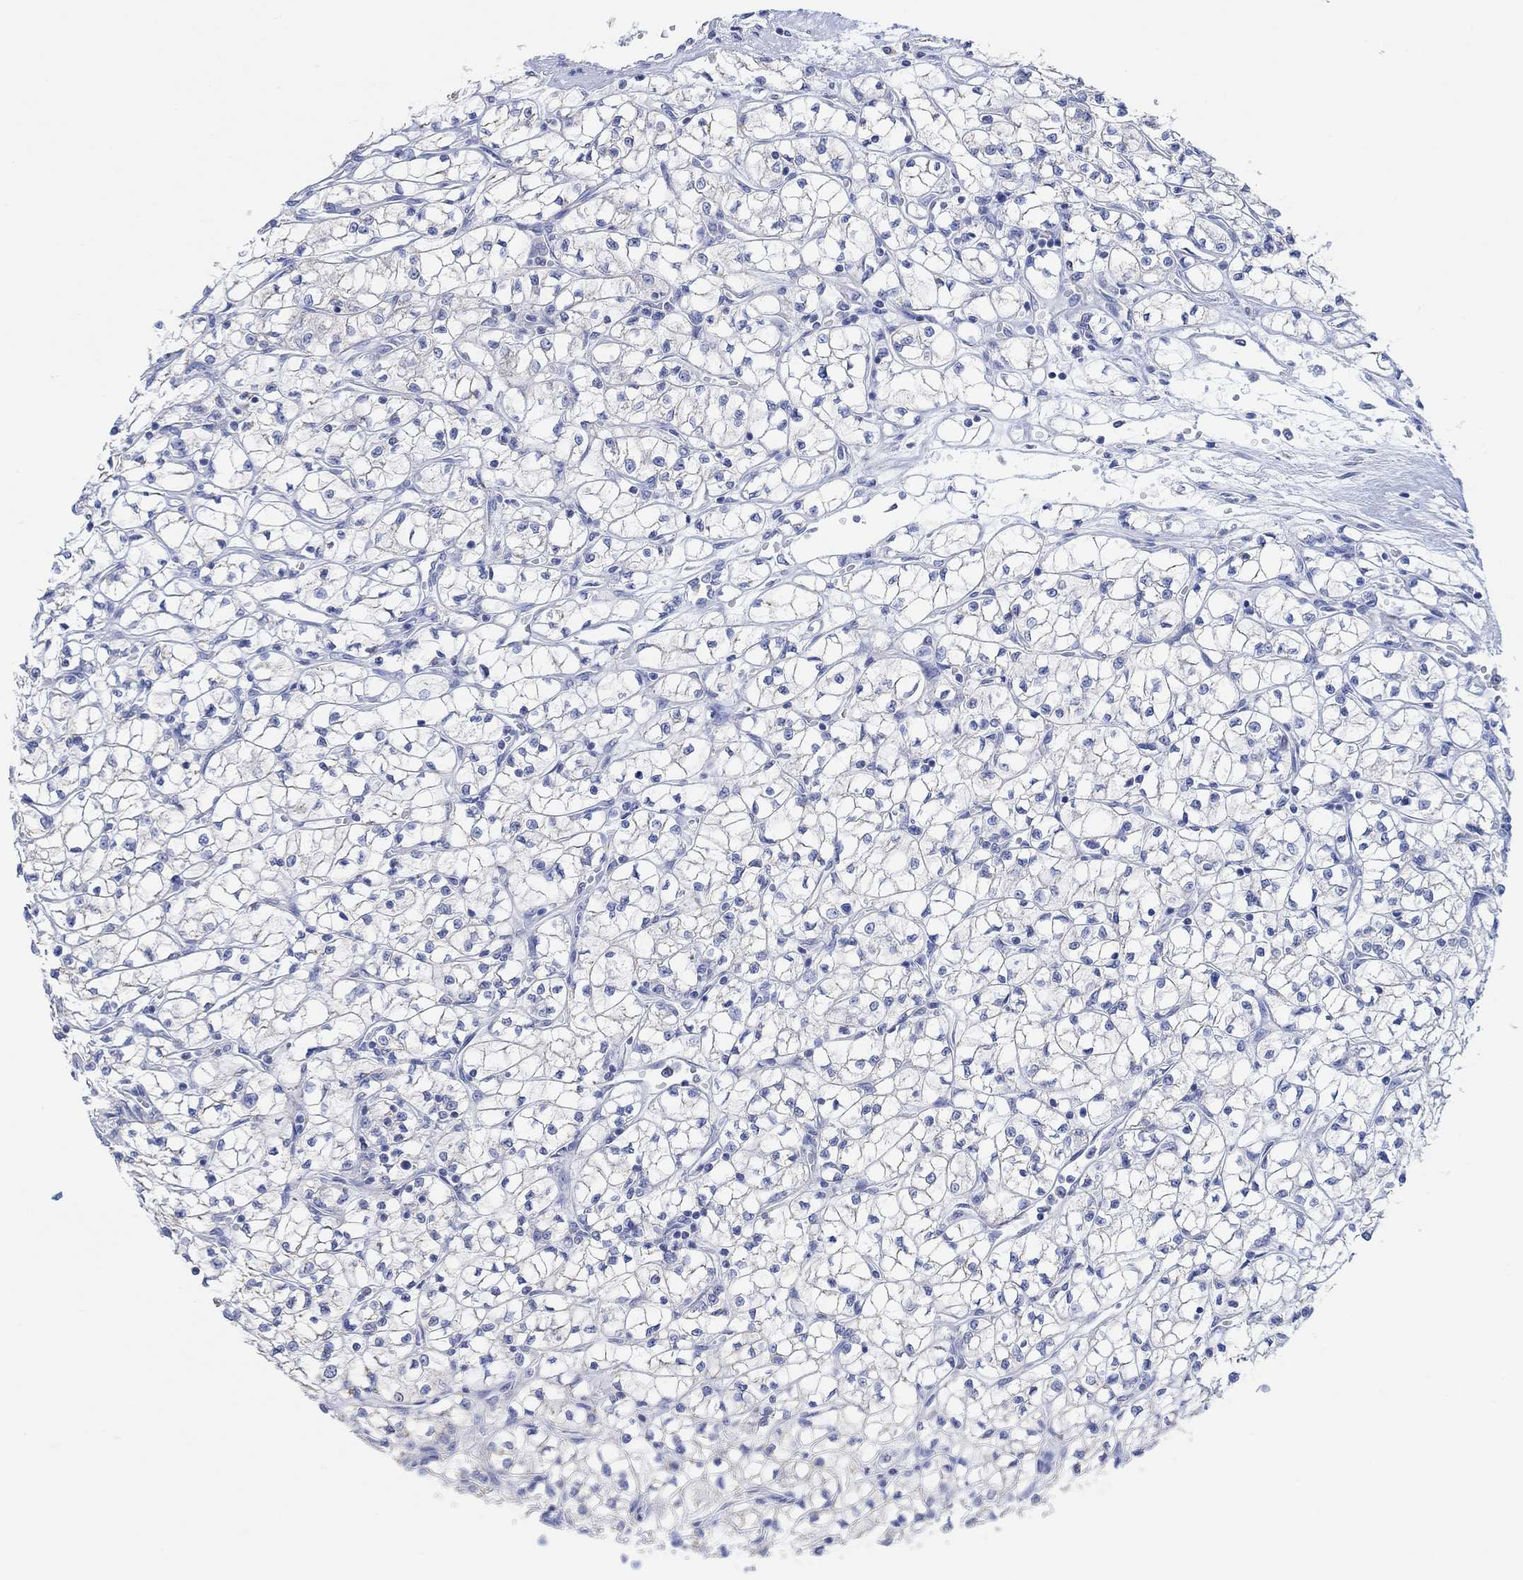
{"staining": {"intensity": "negative", "quantity": "none", "location": "none"}, "tissue": "renal cancer", "cell_type": "Tumor cells", "image_type": "cancer", "snomed": [{"axis": "morphology", "description": "Adenocarcinoma, NOS"}, {"axis": "topography", "description": "Kidney"}], "caption": "Immunohistochemical staining of renal adenocarcinoma shows no significant positivity in tumor cells.", "gene": "SYT12", "patient": {"sex": "female", "age": 64}}